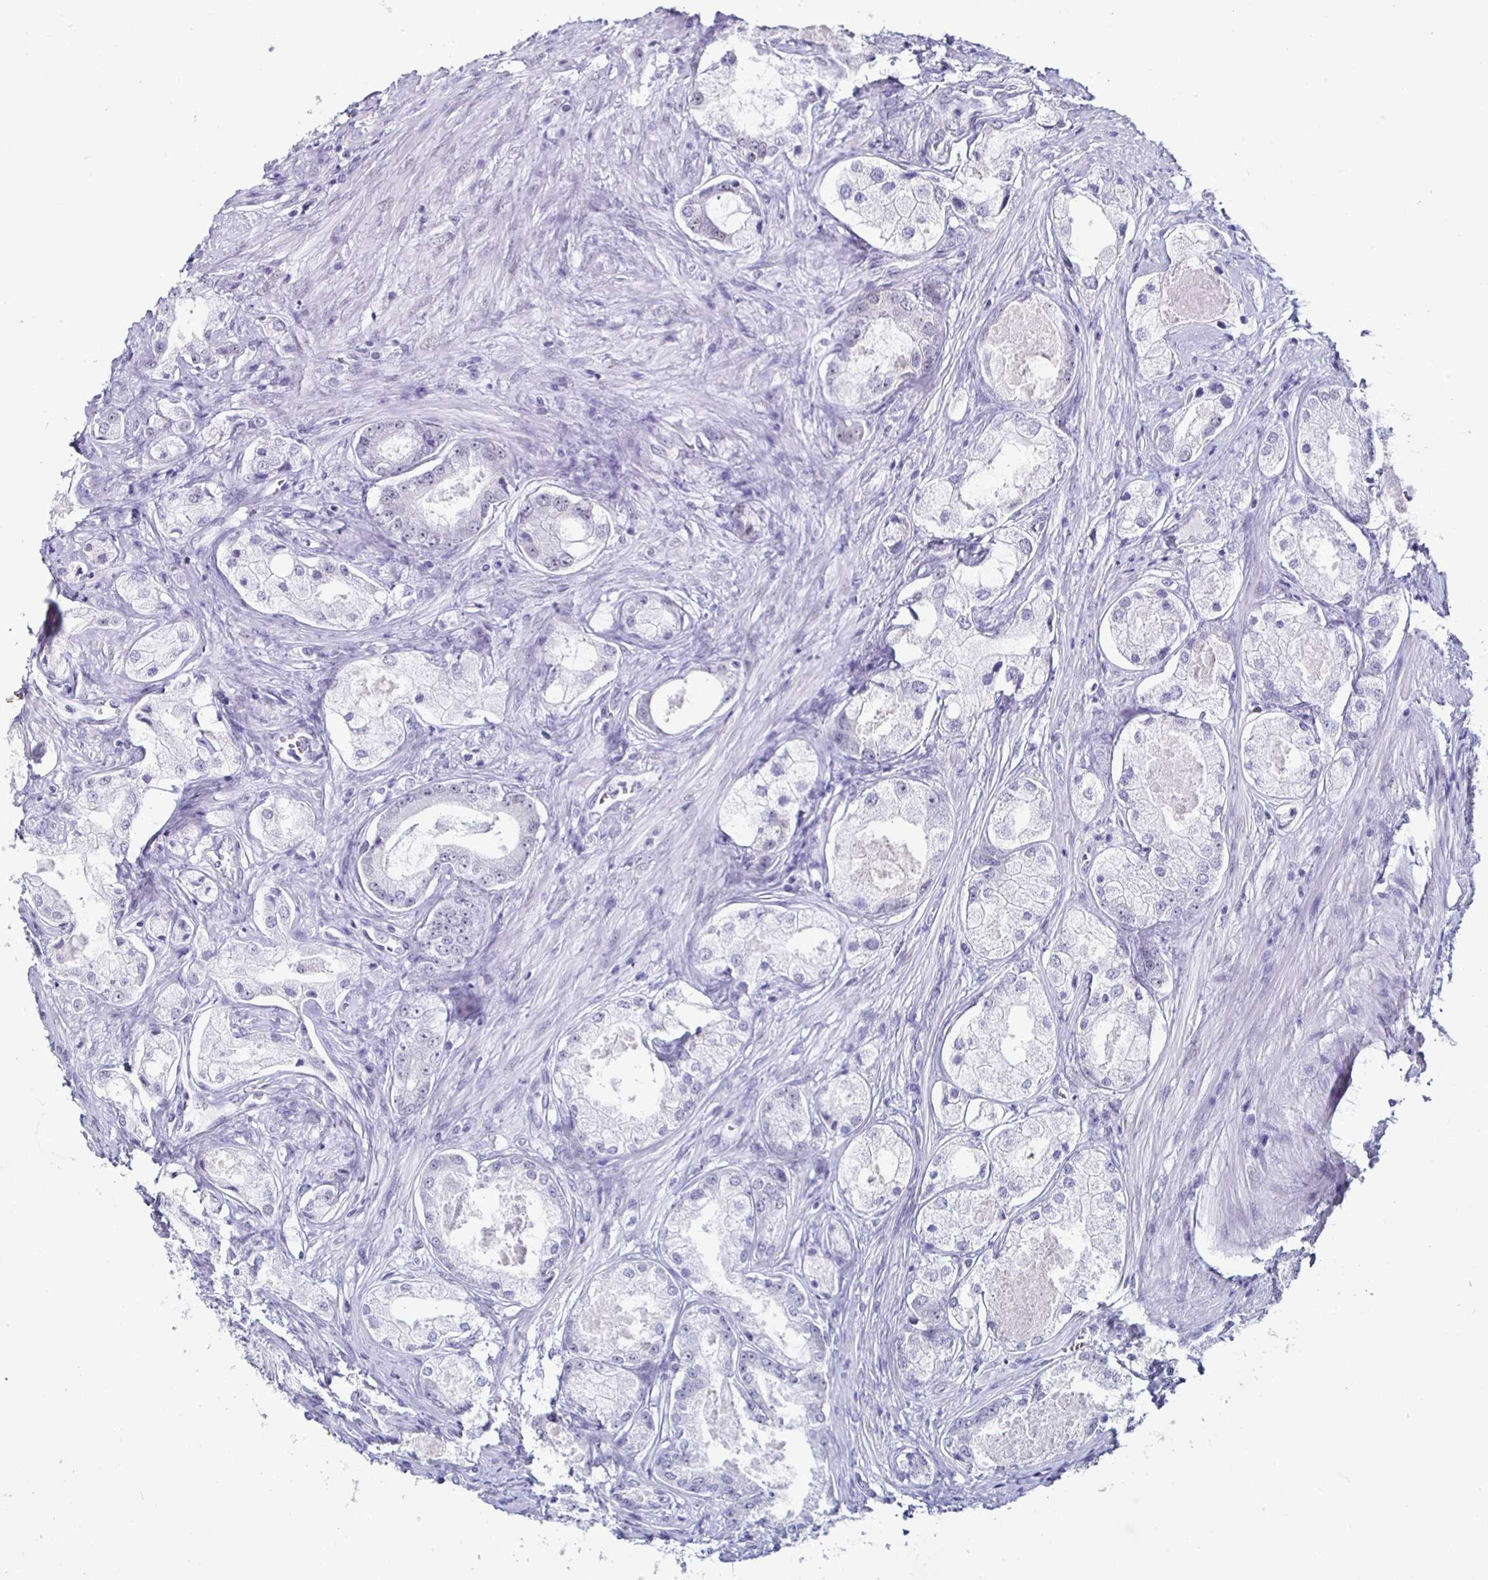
{"staining": {"intensity": "negative", "quantity": "none", "location": "none"}, "tissue": "prostate cancer", "cell_type": "Tumor cells", "image_type": "cancer", "snomed": [{"axis": "morphology", "description": "Adenocarcinoma, Low grade"}, {"axis": "topography", "description": "Prostate"}], "caption": "Tumor cells show no significant staining in low-grade adenocarcinoma (prostate).", "gene": "DDX39B", "patient": {"sex": "male", "age": 68}}